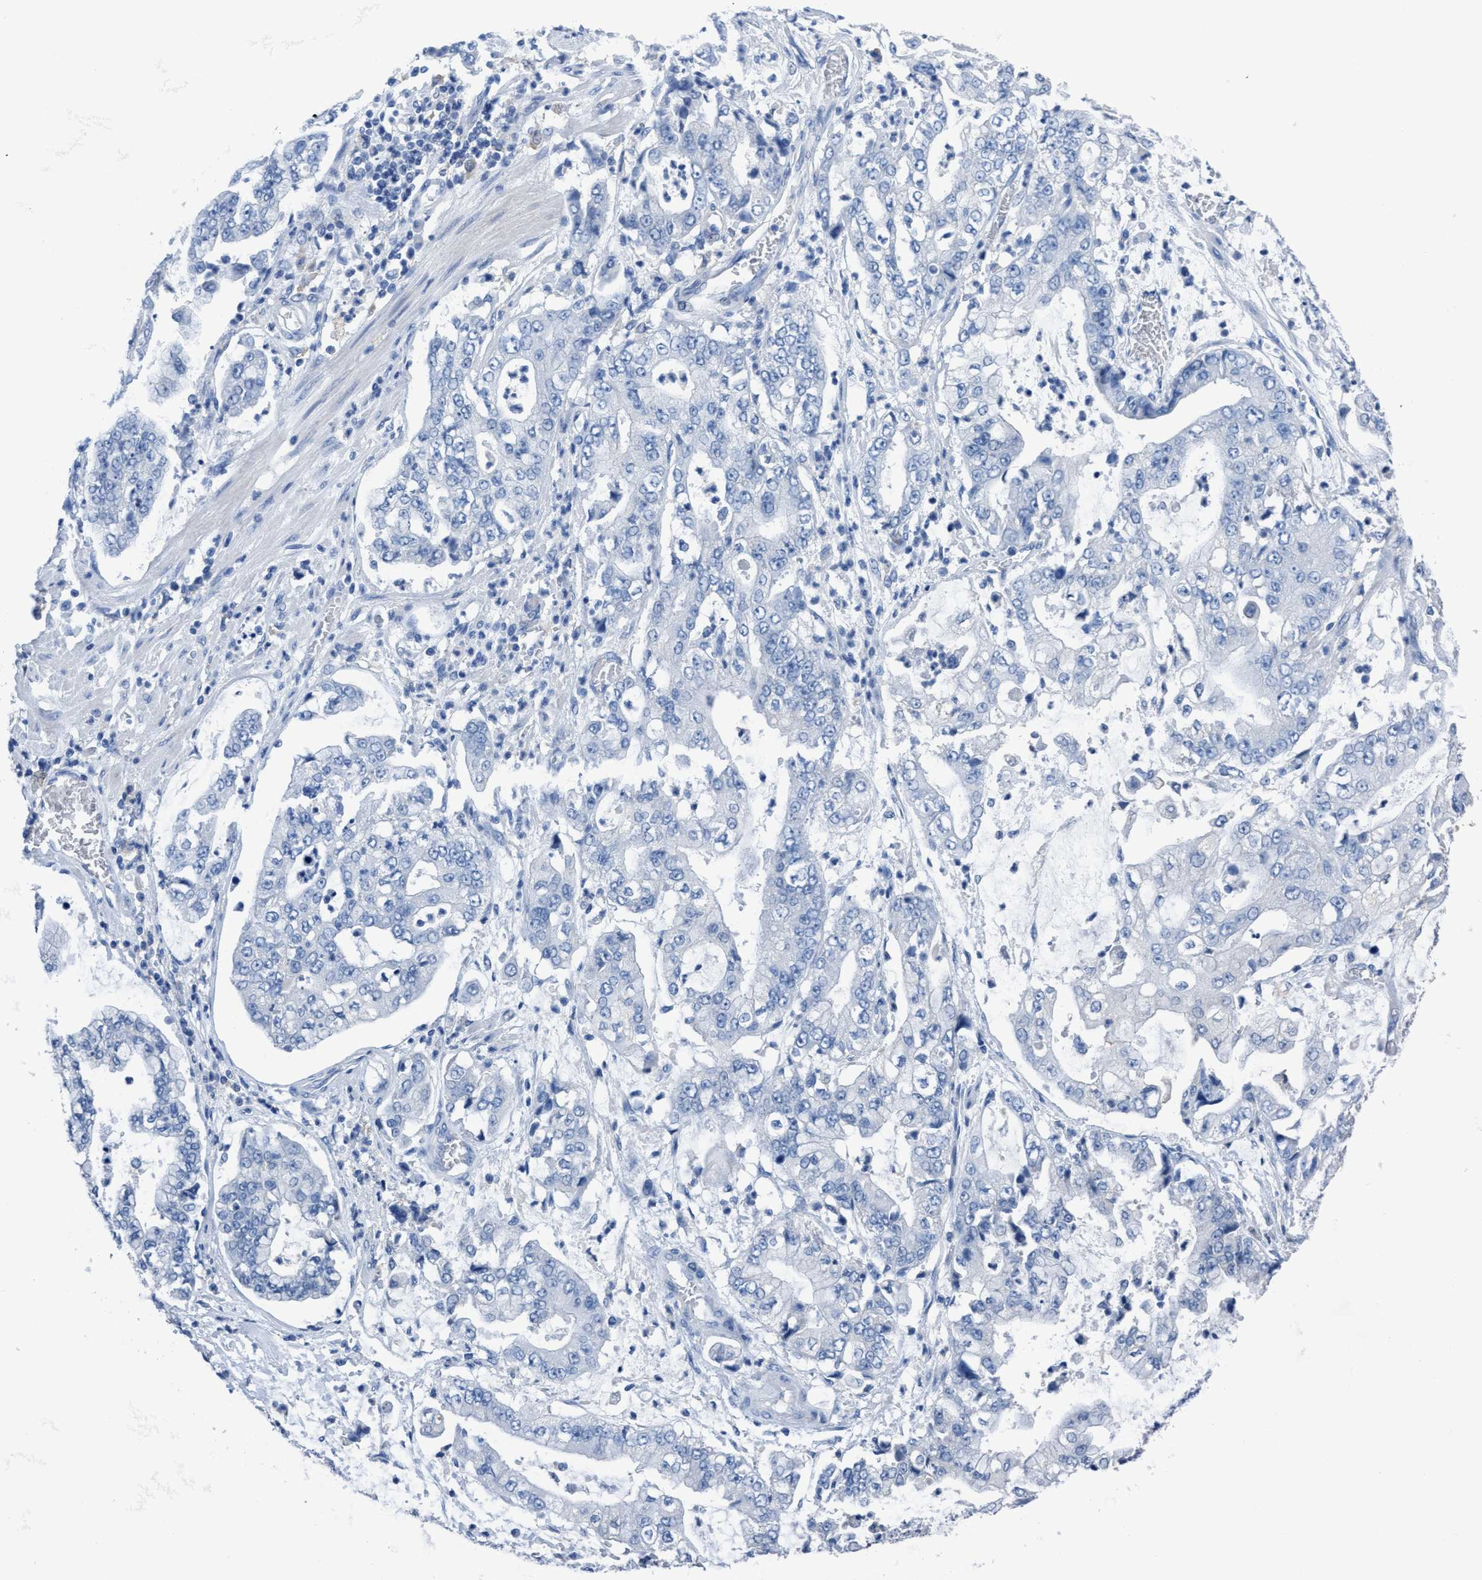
{"staining": {"intensity": "negative", "quantity": "none", "location": "none"}, "tissue": "stomach cancer", "cell_type": "Tumor cells", "image_type": "cancer", "snomed": [{"axis": "morphology", "description": "Adenocarcinoma, NOS"}, {"axis": "topography", "description": "Stomach"}], "caption": "This is an immunohistochemistry (IHC) image of stomach cancer (adenocarcinoma). There is no staining in tumor cells.", "gene": "DNAI1", "patient": {"sex": "male", "age": 76}}